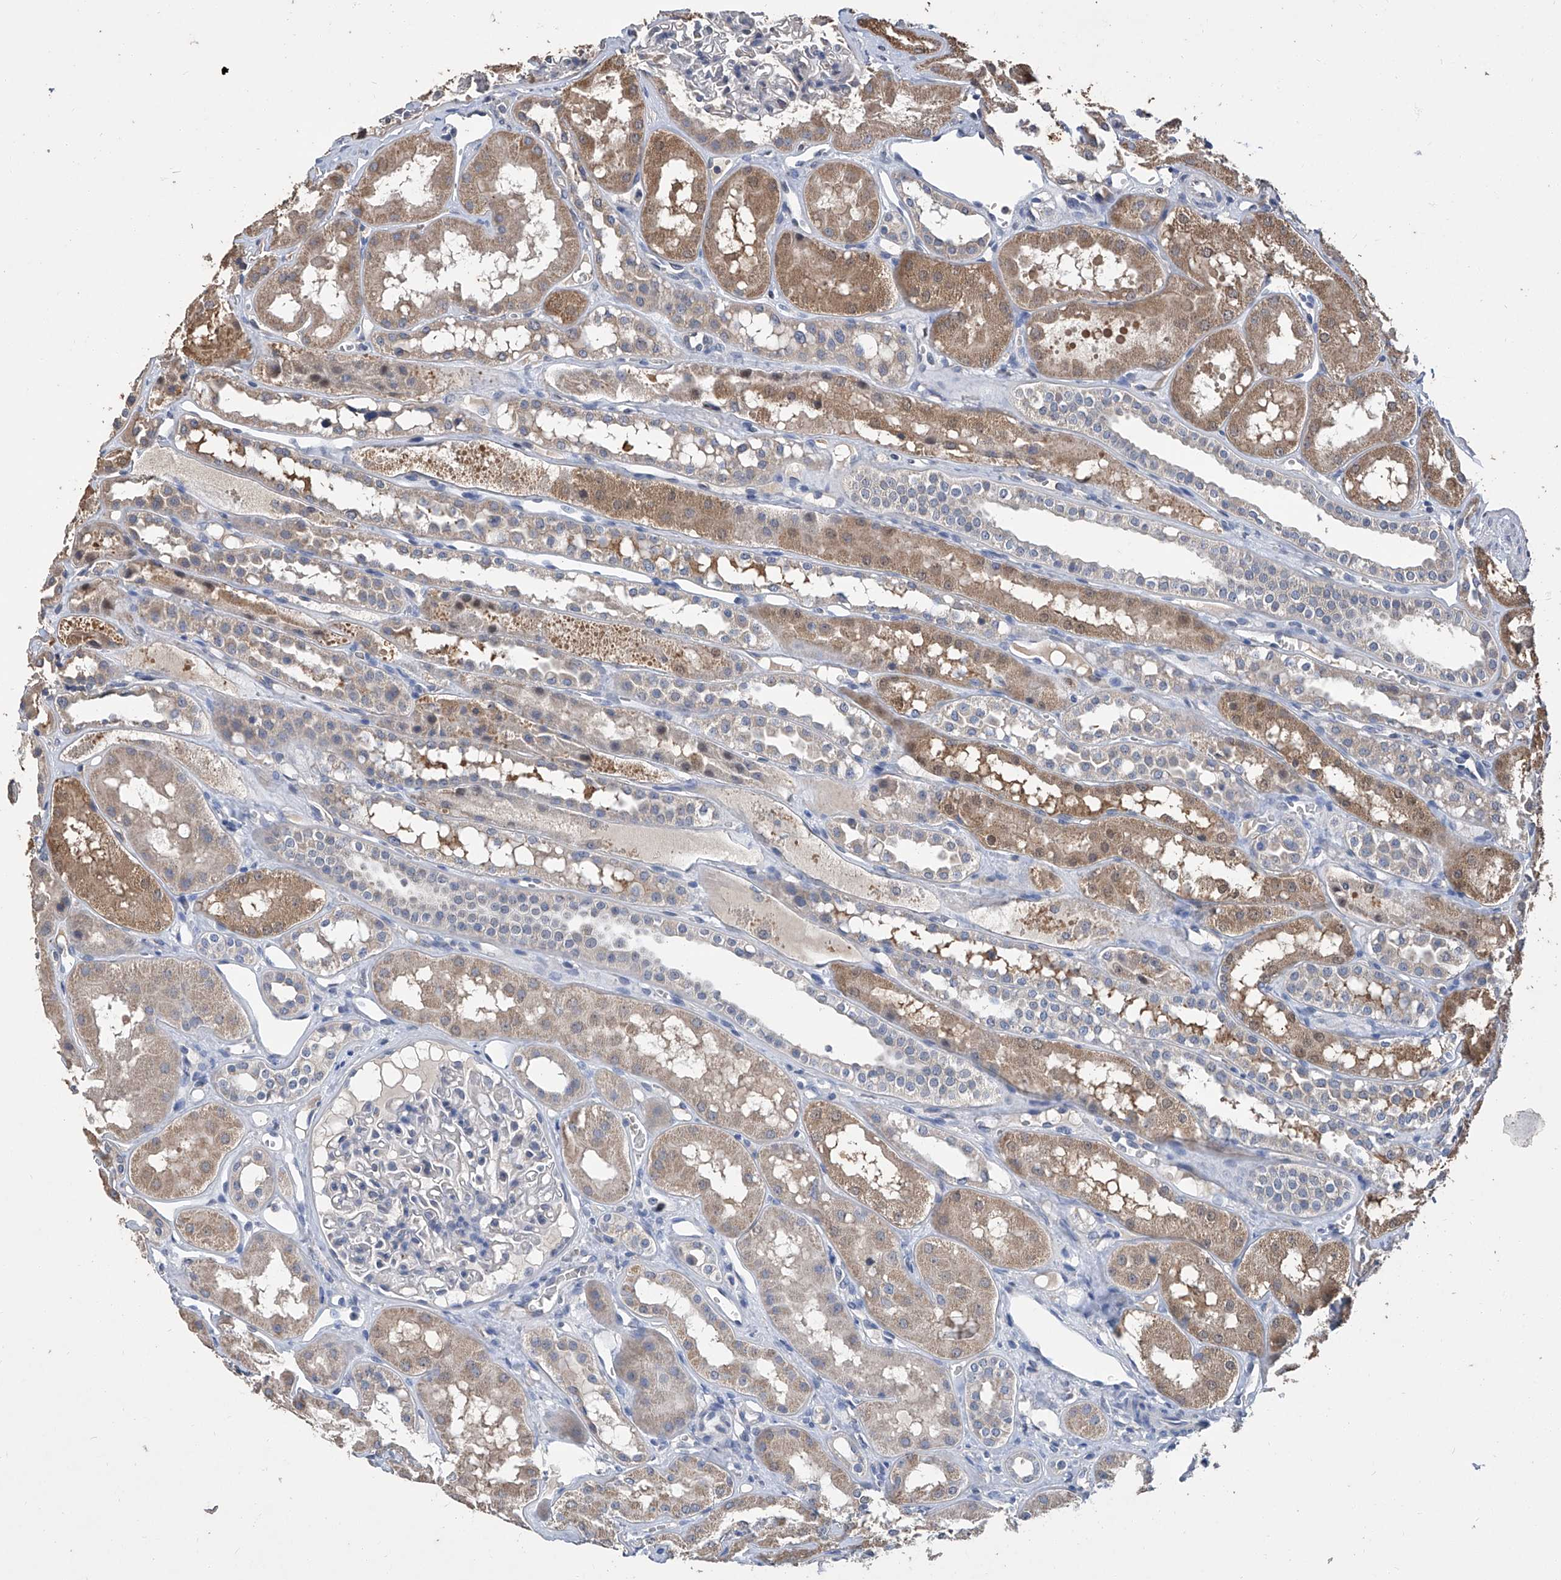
{"staining": {"intensity": "negative", "quantity": "none", "location": "none"}, "tissue": "kidney", "cell_type": "Cells in glomeruli", "image_type": "normal", "snomed": [{"axis": "morphology", "description": "Normal tissue, NOS"}, {"axis": "topography", "description": "Kidney"}], "caption": "Immunohistochemistry (IHC) of unremarkable human kidney displays no expression in cells in glomeruli. The staining is performed using DAB brown chromogen with nuclei counter-stained in using hematoxylin.", "gene": "GPT", "patient": {"sex": "male", "age": 16}}